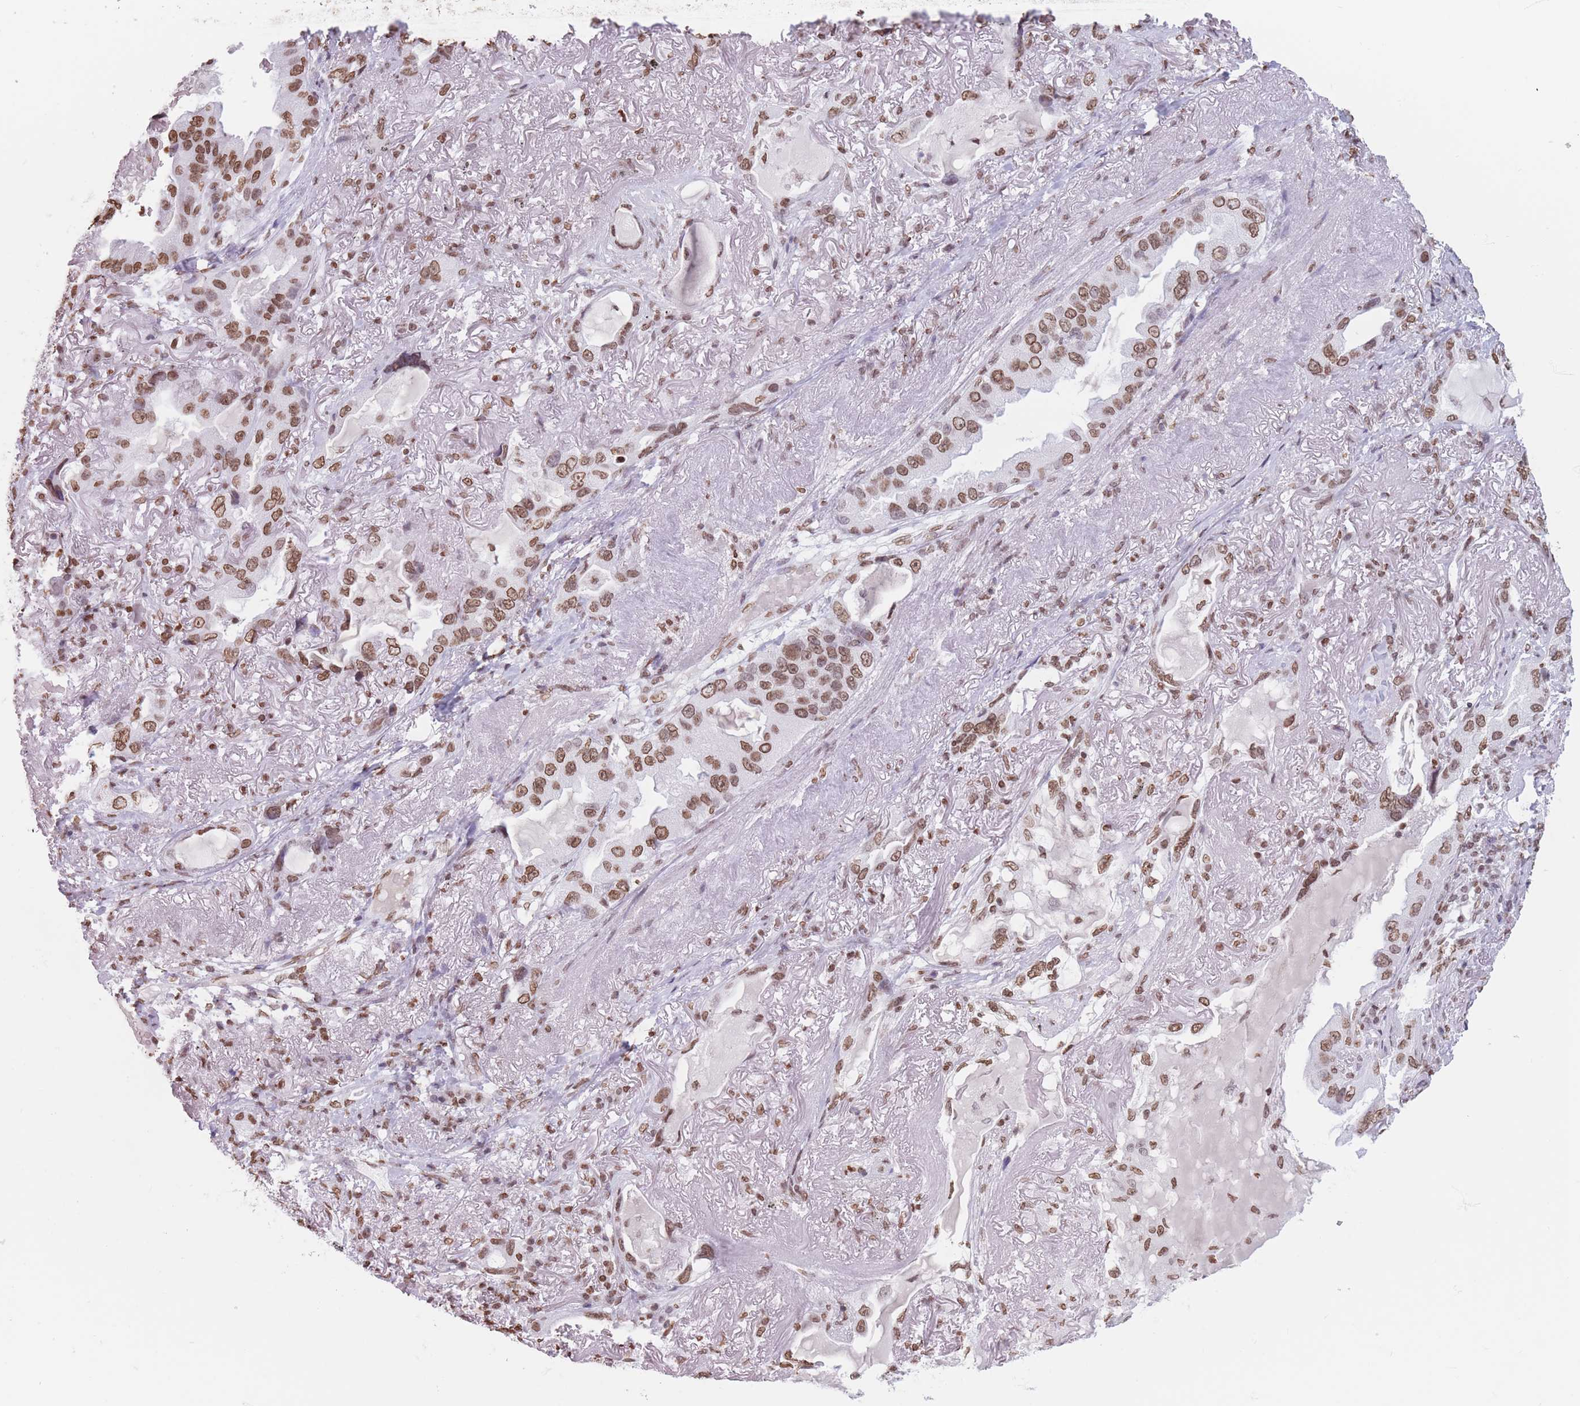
{"staining": {"intensity": "moderate", "quantity": ">75%", "location": "nuclear"}, "tissue": "lung cancer", "cell_type": "Tumor cells", "image_type": "cancer", "snomed": [{"axis": "morphology", "description": "Adenocarcinoma, NOS"}, {"axis": "topography", "description": "Lung"}], "caption": "Immunohistochemistry (DAB (3,3'-diaminobenzidine)) staining of human adenocarcinoma (lung) displays moderate nuclear protein expression in approximately >75% of tumor cells.", "gene": "RYK", "patient": {"sex": "female", "age": 69}}